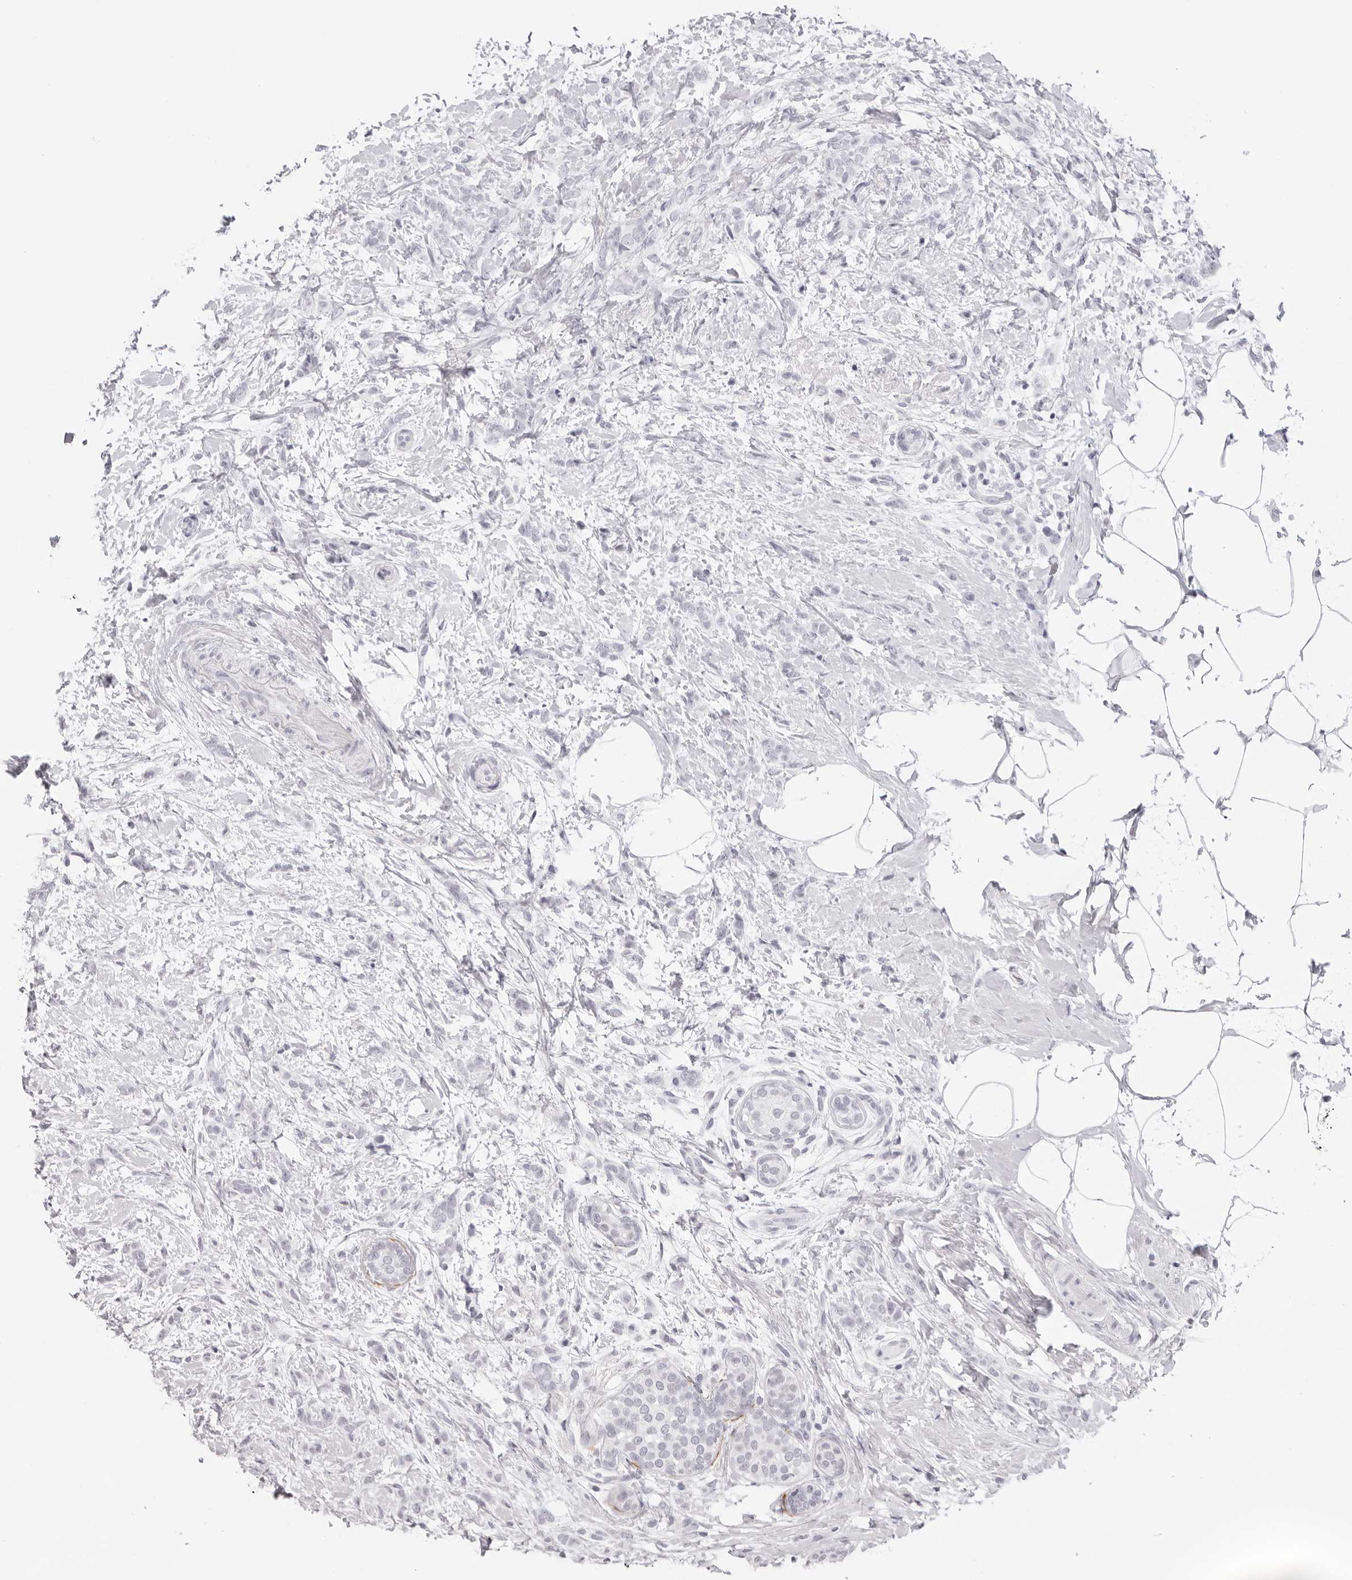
{"staining": {"intensity": "negative", "quantity": "none", "location": "none"}, "tissue": "breast cancer", "cell_type": "Tumor cells", "image_type": "cancer", "snomed": [{"axis": "morphology", "description": "Lobular carcinoma, in situ"}, {"axis": "morphology", "description": "Lobular carcinoma"}, {"axis": "topography", "description": "Breast"}], "caption": "Immunohistochemical staining of human lobular carcinoma (breast) reveals no significant positivity in tumor cells.", "gene": "KLK12", "patient": {"sex": "female", "age": 41}}